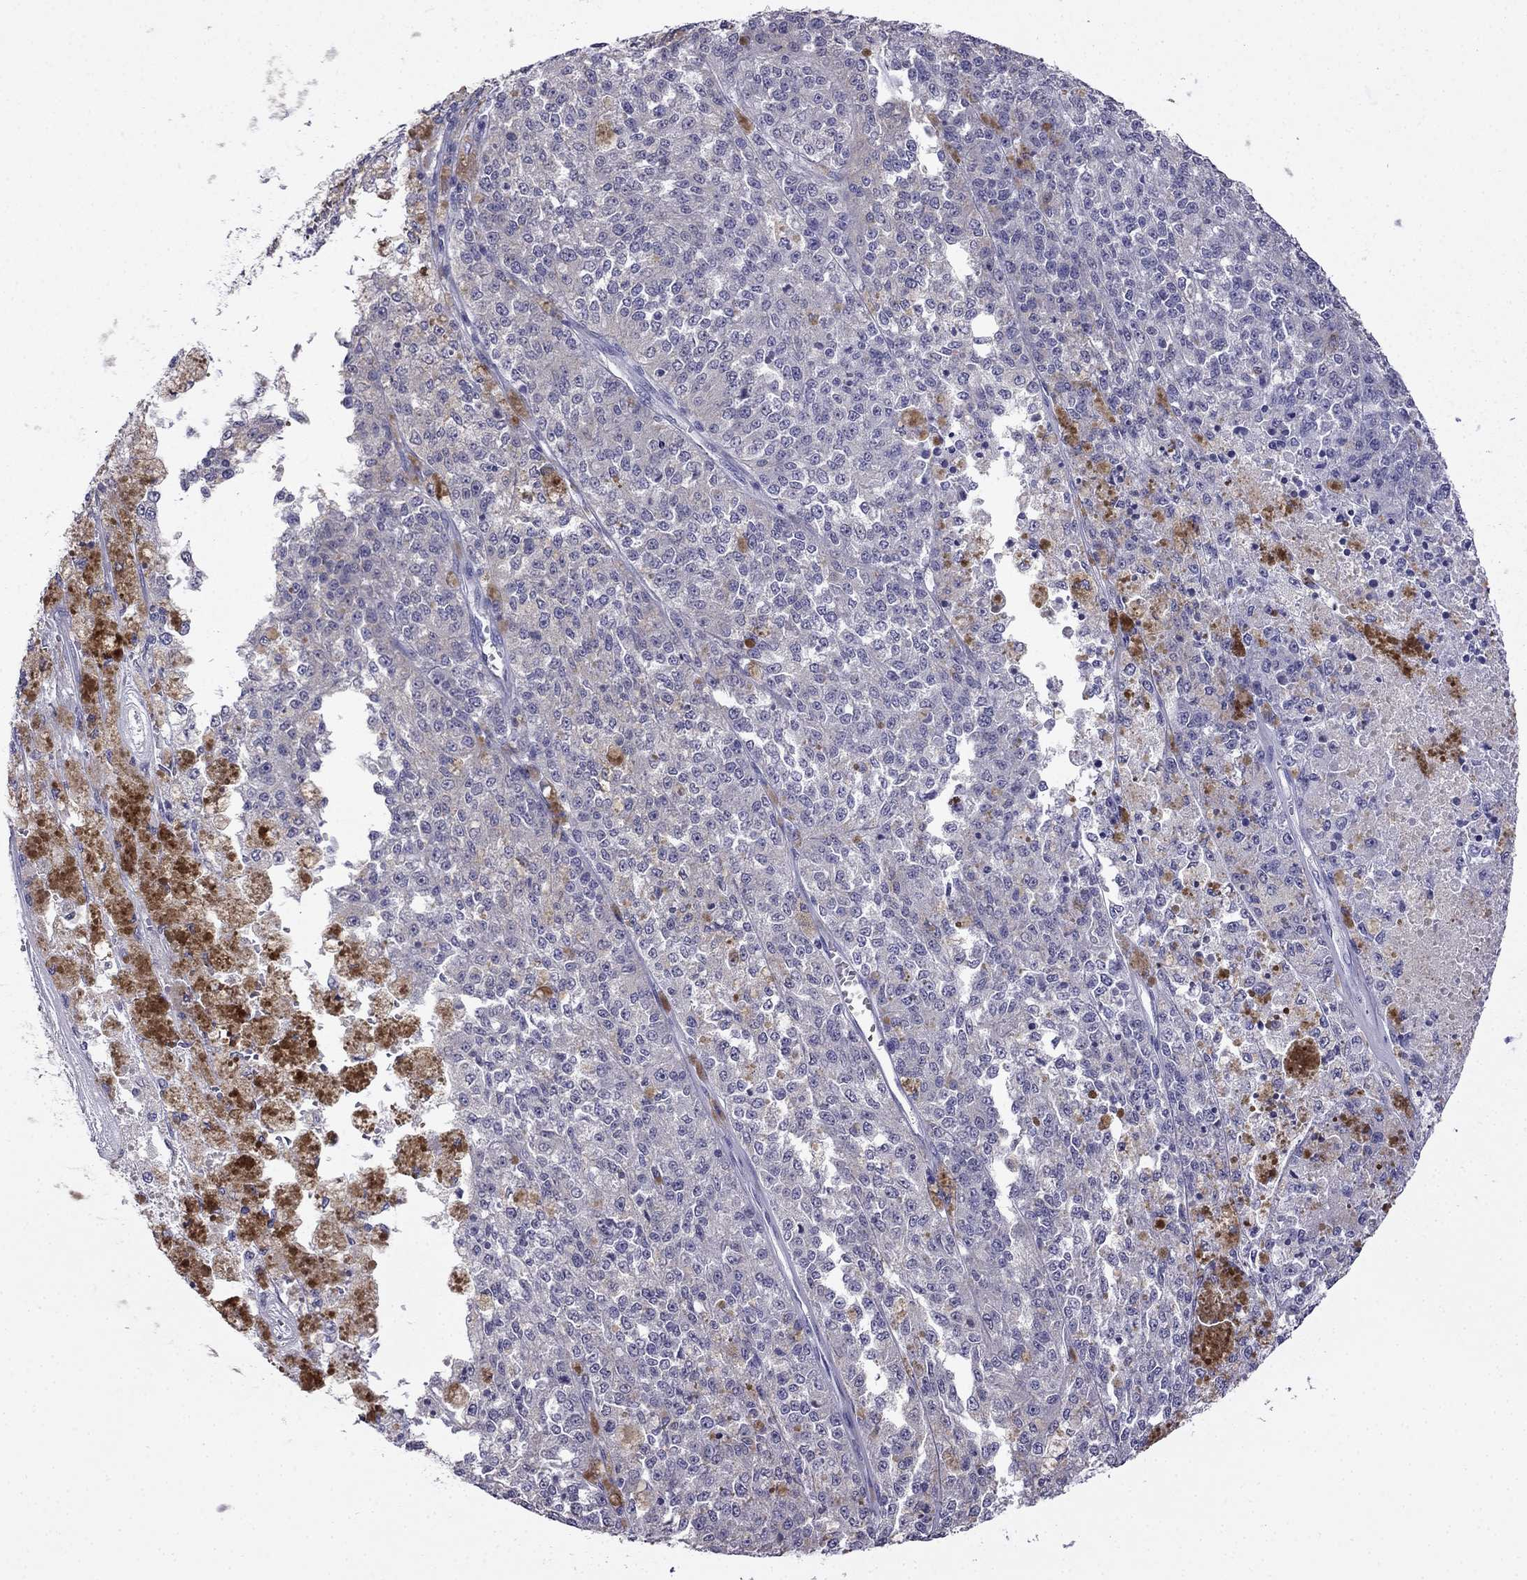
{"staining": {"intensity": "negative", "quantity": "none", "location": "none"}, "tissue": "melanoma", "cell_type": "Tumor cells", "image_type": "cancer", "snomed": [{"axis": "morphology", "description": "Malignant melanoma, Metastatic site"}, {"axis": "topography", "description": "Lymph node"}], "caption": "This photomicrograph is of malignant melanoma (metastatic site) stained with immunohistochemistry (IHC) to label a protein in brown with the nuclei are counter-stained blue. There is no expression in tumor cells. (DAB (3,3'-diaminobenzidine) IHC with hematoxylin counter stain).", "gene": "SCNN1D", "patient": {"sex": "female", "age": 64}}